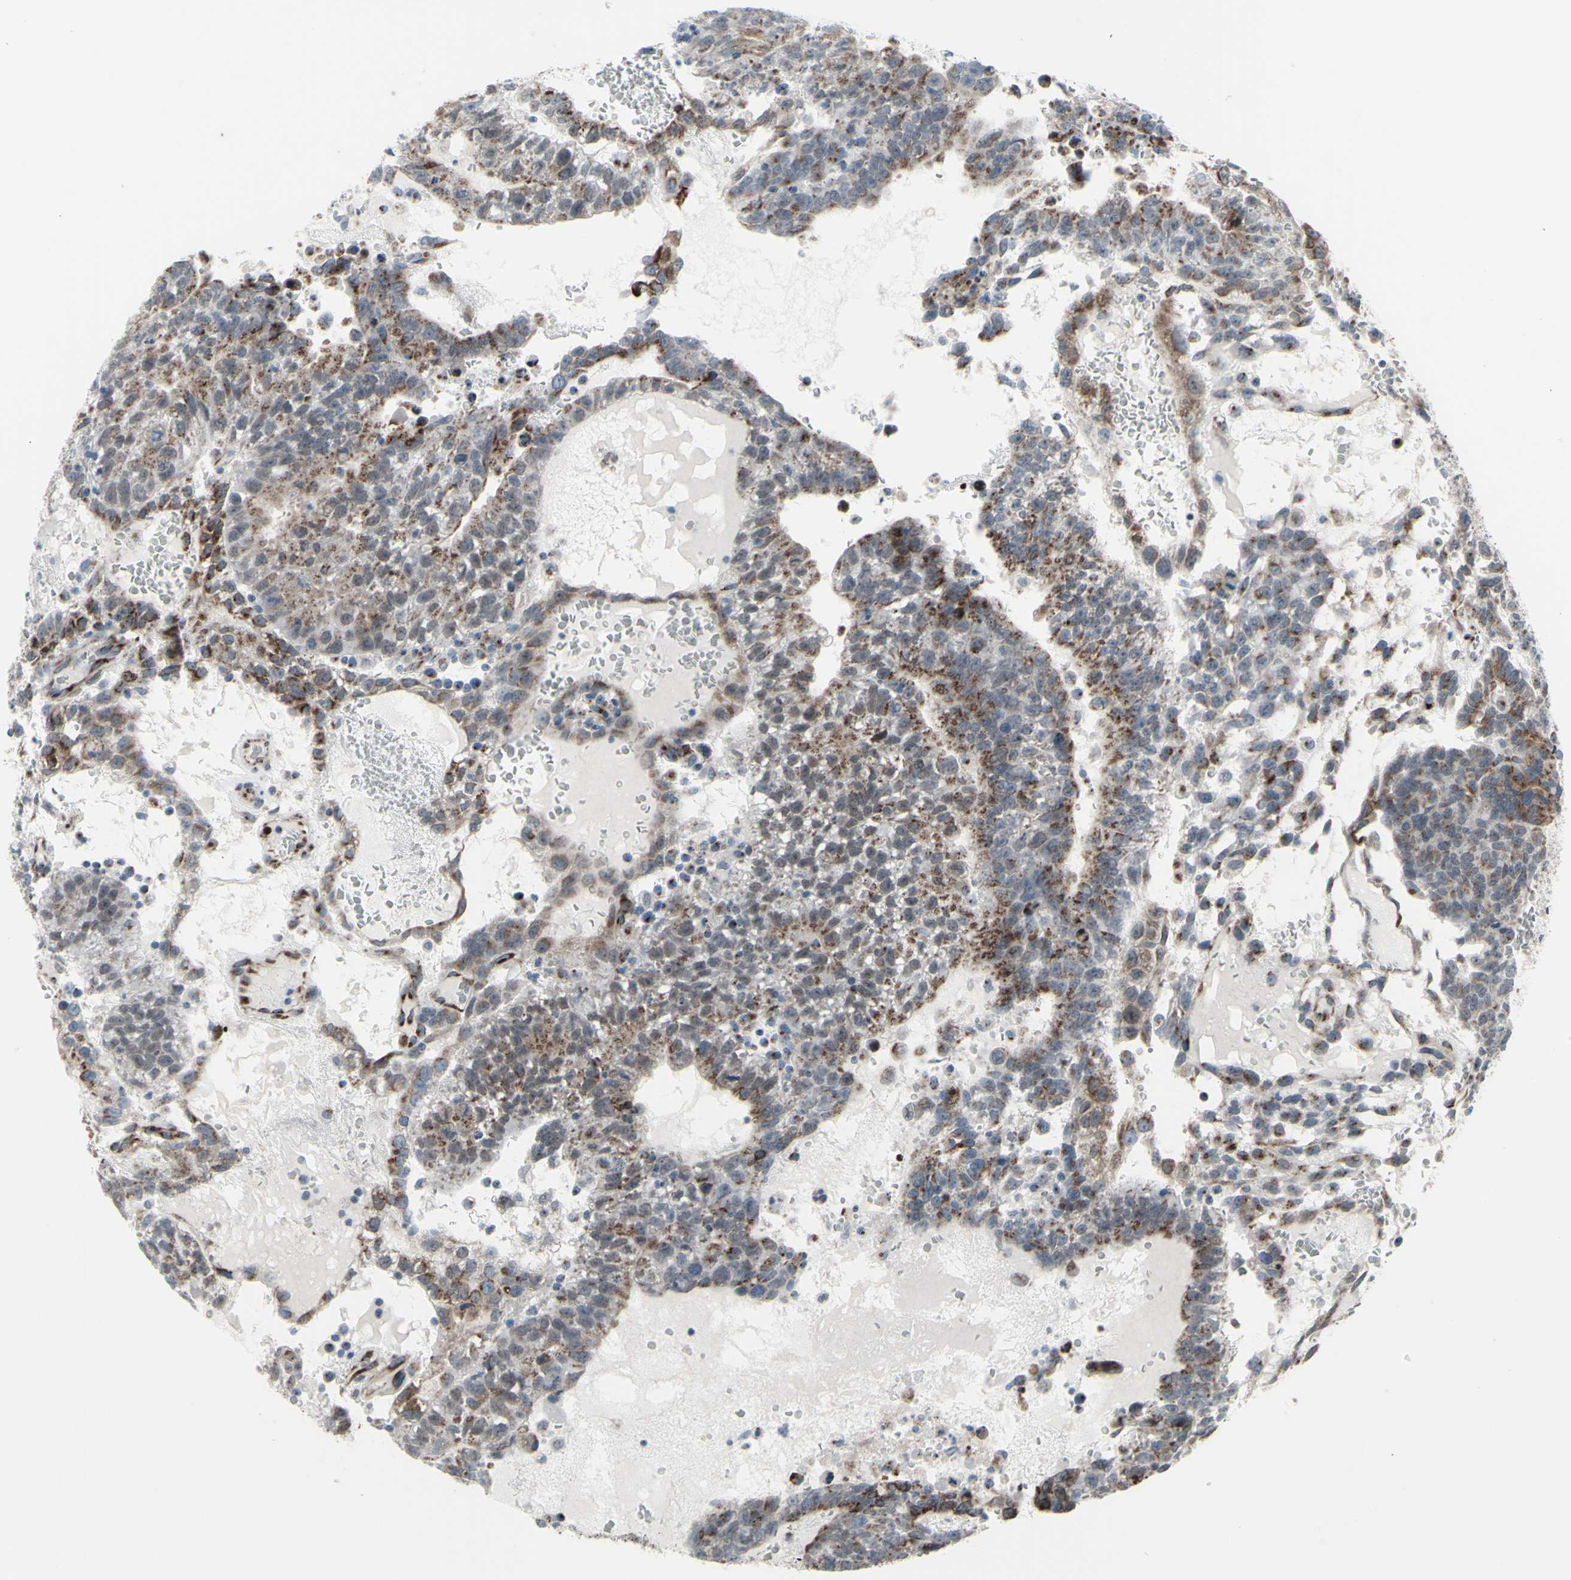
{"staining": {"intensity": "strong", "quantity": "25%-75%", "location": "cytoplasmic/membranous"}, "tissue": "testis cancer", "cell_type": "Tumor cells", "image_type": "cancer", "snomed": [{"axis": "morphology", "description": "Seminoma, NOS"}, {"axis": "morphology", "description": "Carcinoma, Embryonal, NOS"}, {"axis": "topography", "description": "Testis"}], "caption": "Tumor cells show high levels of strong cytoplasmic/membranous expression in about 25%-75% of cells in seminoma (testis).", "gene": "GLG1", "patient": {"sex": "male", "age": 52}}